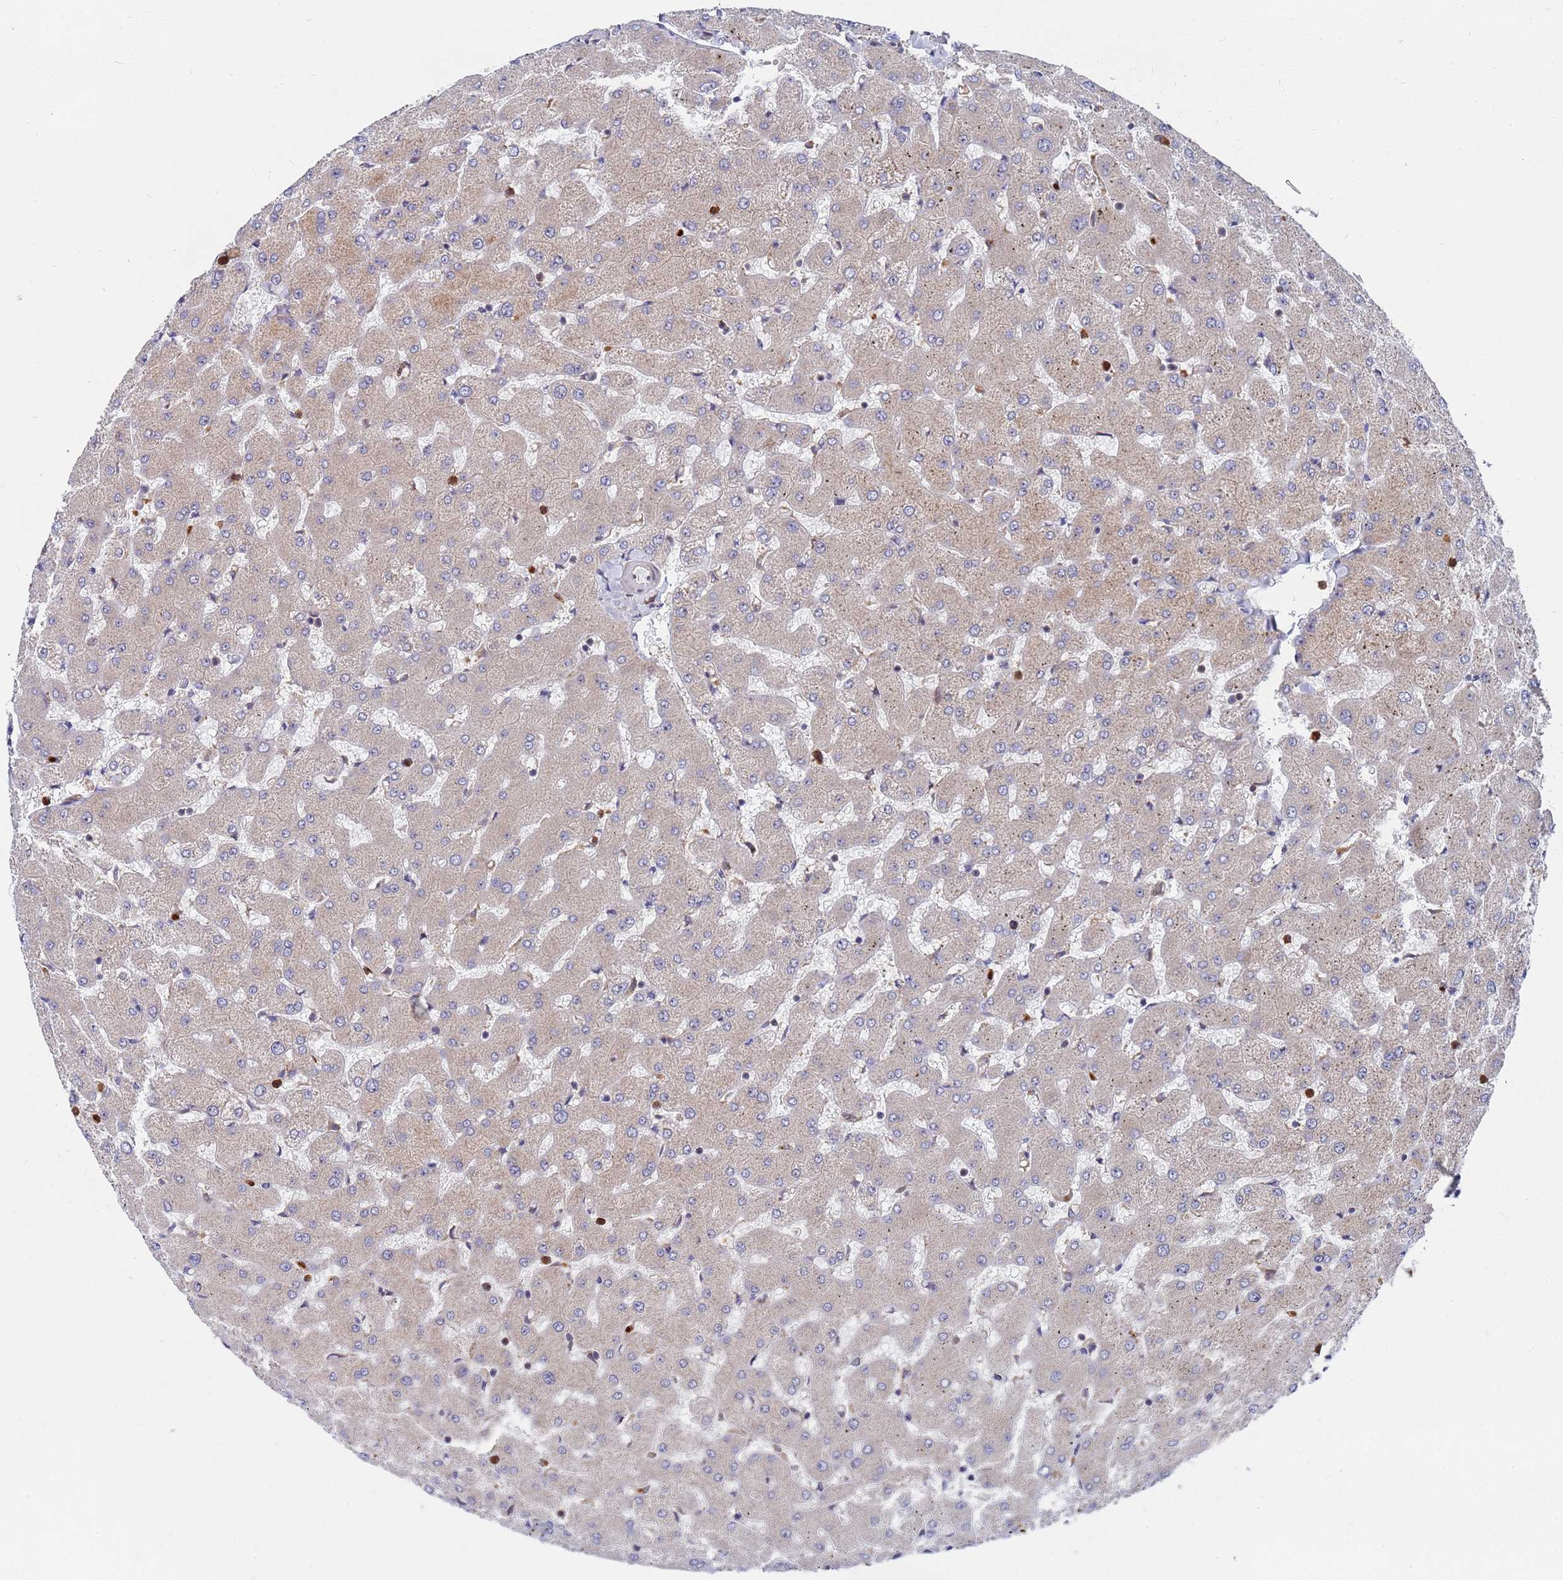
{"staining": {"intensity": "negative", "quantity": "none", "location": "none"}, "tissue": "liver", "cell_type": "Cholangiocytes", "image_type": "normal", "snomed": [{"axis": "morphology", "description": "Normal tissue, NOS"}, {"axis": "topography", "description": "Liver"}], "caption": "IHC image of normal liver stained for a protein (brown), which displays no positivity in cholangiocytes. (DAB IHC with hematoxylin counter stain).", "gene": "TMBIM6", "patient": {"sex": "female", "age": 63}}